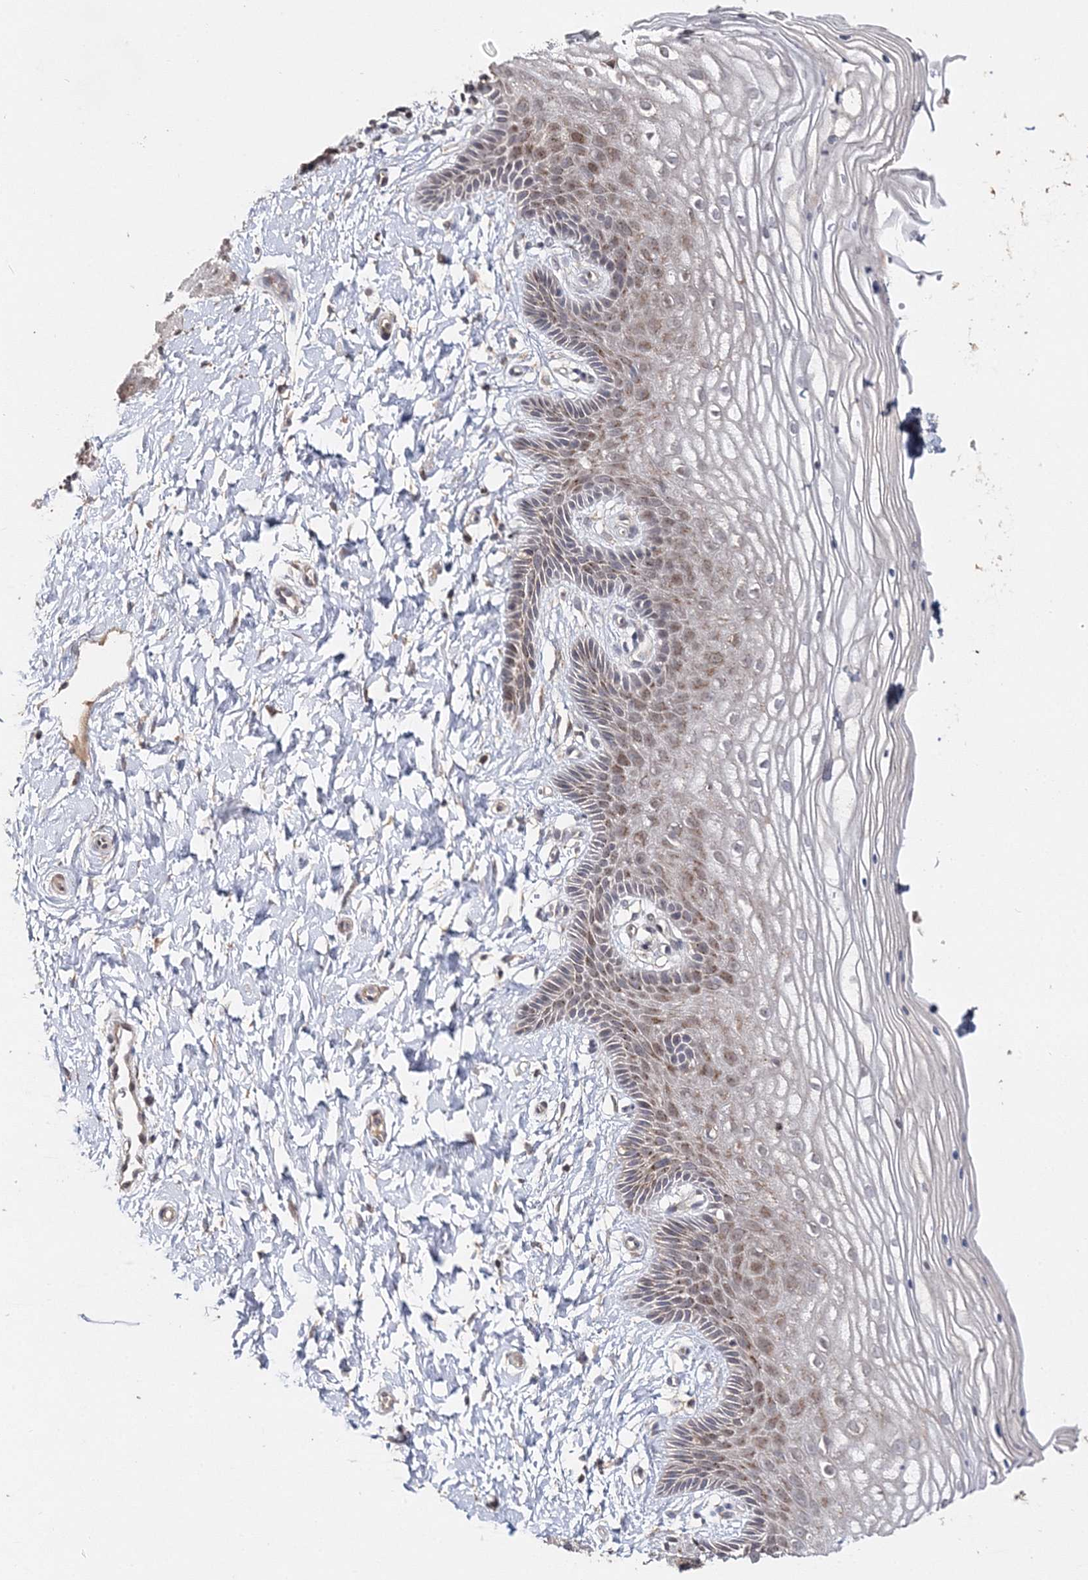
{"staining": {"intensity": "moderate", "quantity": "25%-75%", "location": "cytoplasmic/membranous"}, "tissue": "vagina", "cell_type": "Squamous epithelial cells", "image_type": "normal", "snomed": [{"axis": "morphology", "description": "Normal tissue, NOS"}, {"axis": "topography", "description": "Vagina"}, {"axis": "topography", "description": "Cervix"}], "caption": "Protein expression analysis of normal vagina exhibits moderate cytoplasmic/membranous expression in approximately 25%-75% of squamous epithelial cells. Using DAB (3,3'-diaminobenzidine) (brown) and hematoxylin (blue) stains, captured at high magnification using brightfield microscopy.", "gene": "GJB5", "patient": {"sex": "female", "age": 40}}